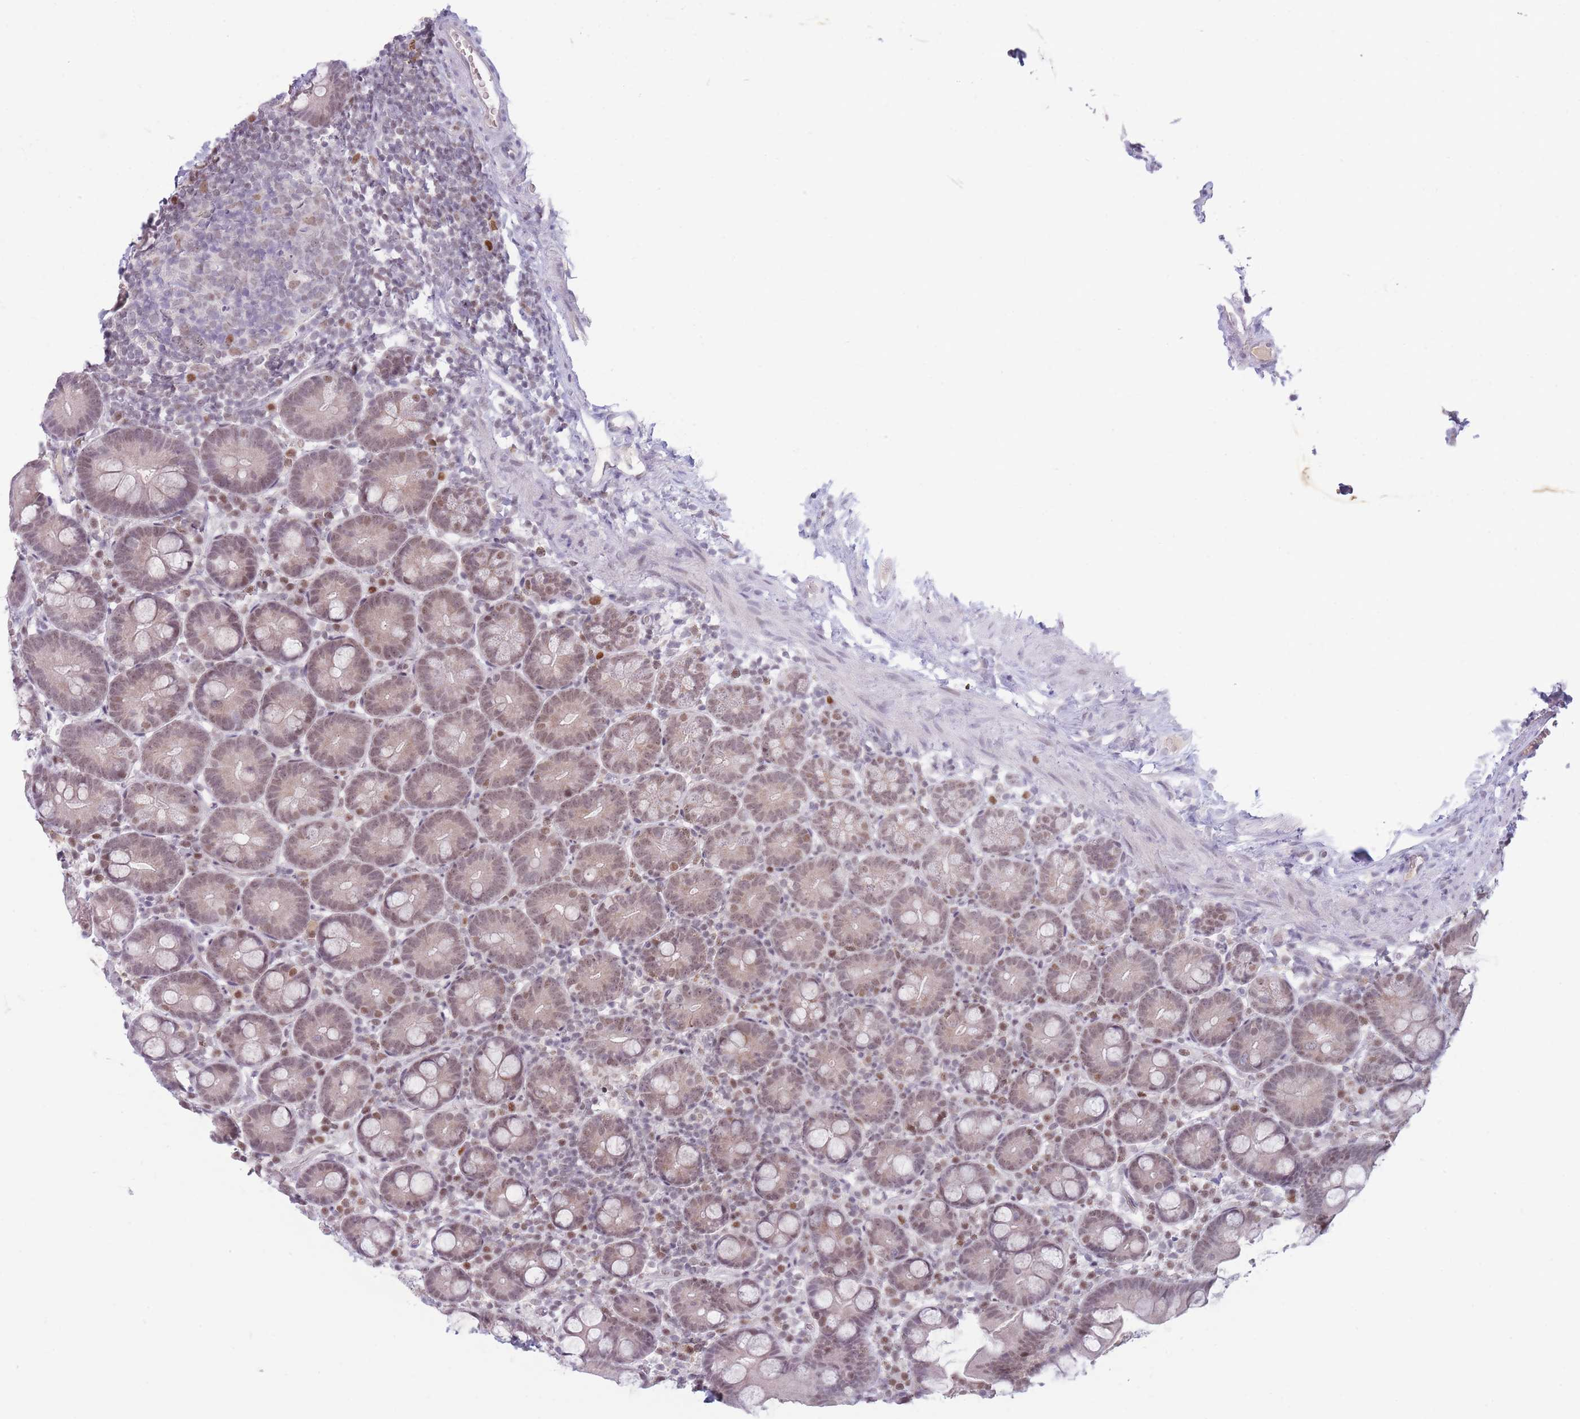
{"staining": {"intensity": "moderate", "quantity": "25%-75%", "location": "nuclear"}, "tissue": "small intestine", "cell_type": "Glandular cells", "image_type": "normal", "snomed": [{"axis": "morphology", "description": "Normal tissue, NOS"}, {"axis": "topography", "description": "Small intestine"}], "caption": "An immunohistochemistry image of normal tissue is shown. Protein staining in brown labels moderate nuclear positivity in small intestine within glandular cells.", "gene": "ARID3B", "patient": {"sex": "female", "age": 68}}